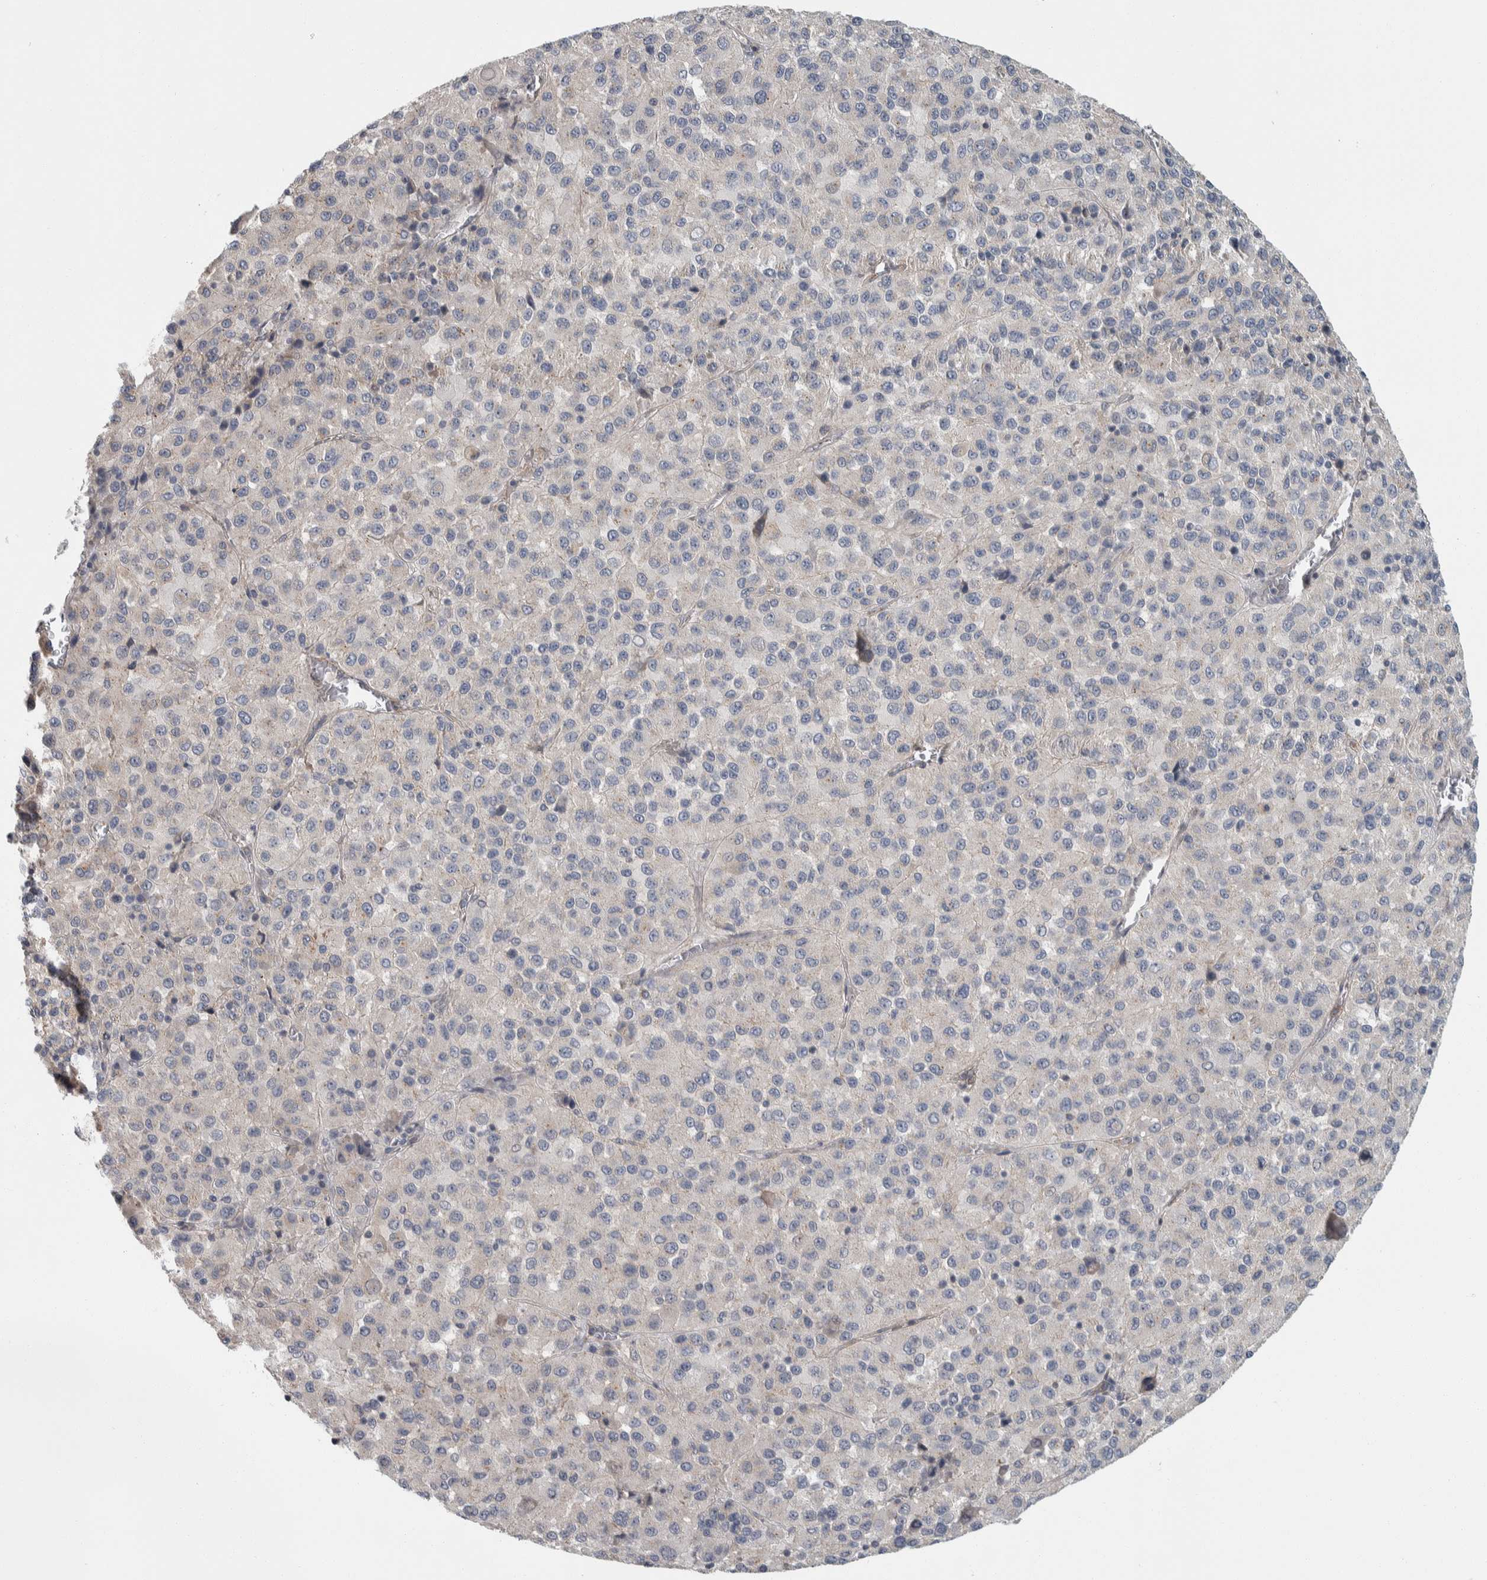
{"staining": {"intensity": "negative", "quantity": "none", "location": "none"}, "tissue": "melanoma", "cell_type": "Tumor cells", "image_type": "cancer", "snomed": [{"axis": "morphology", "description": "Malignant melanoma, Metastatic site"}, {"axis": "topography", "description": "Lung"}], "caption": "Malignant melanoma (metastatic site) was stained to show a protein in brown. There is no significant staining in tumor cells.", "gene": "KCNJ3", "patient": {"sex": "male", "age": 64}}